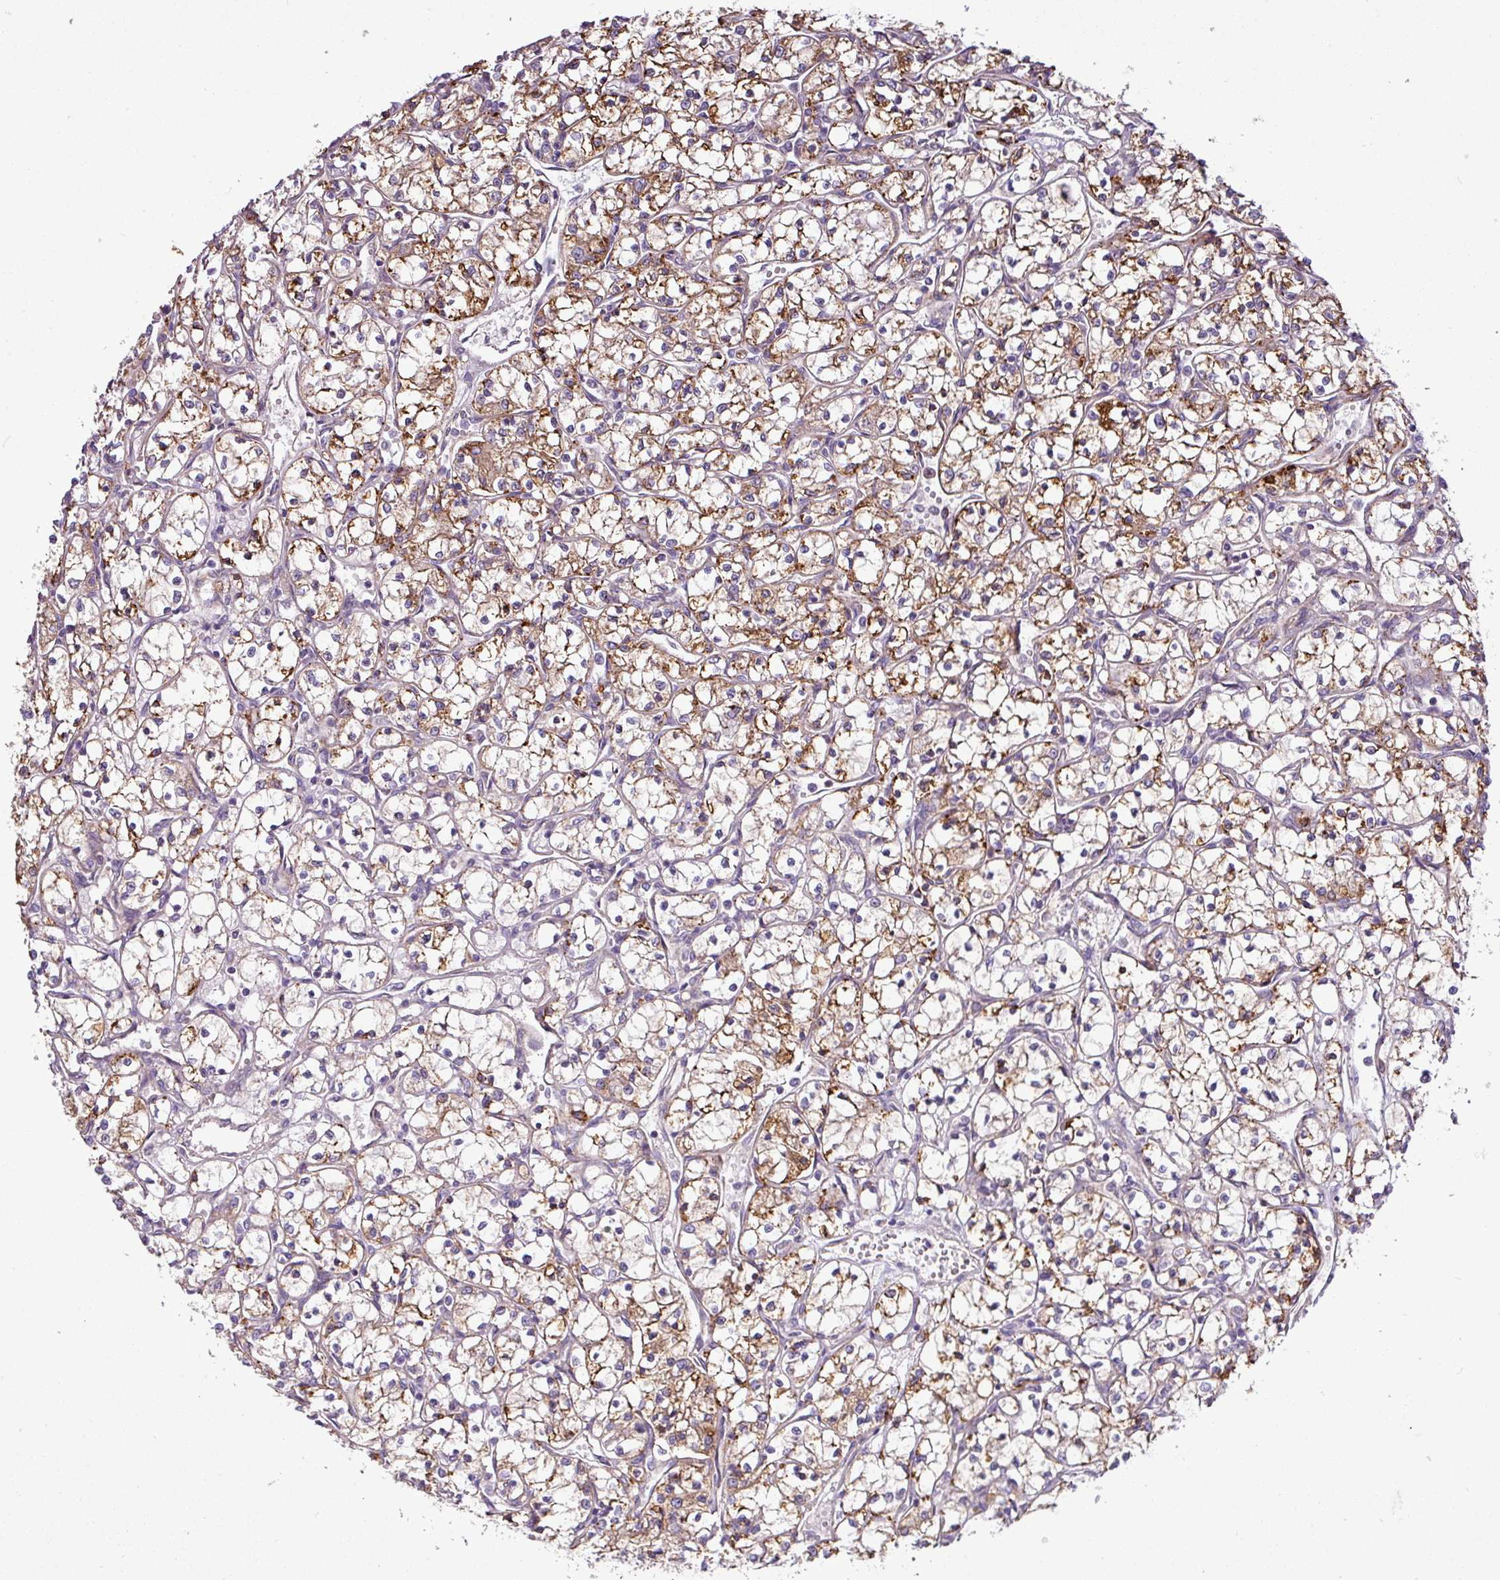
{"staining": {"intensity": "moderate", "quantity": "25%-75%", "location": "cytoplasmic/membranous"}, "tissue": "renal cancer", "cell_type": "Tumor cells", "image_type": "cancer", "snomed": [{"axis": "morphology", "description": "Adenocarcinoma, NOS"}, {"axis": "topography", "description": "Kidney"}], "caption": "This micrograph demonstrates renal cancer (adenocarcinoma) stained with immunohistochemistry to label a protein in brown. The cytoplasmic/membranous of tumor cells show moderate positivity for the protein. Nuclei are counter-stained blue.", "gene": "XIAP", "patient": {"sex": "female", "age": 69}}